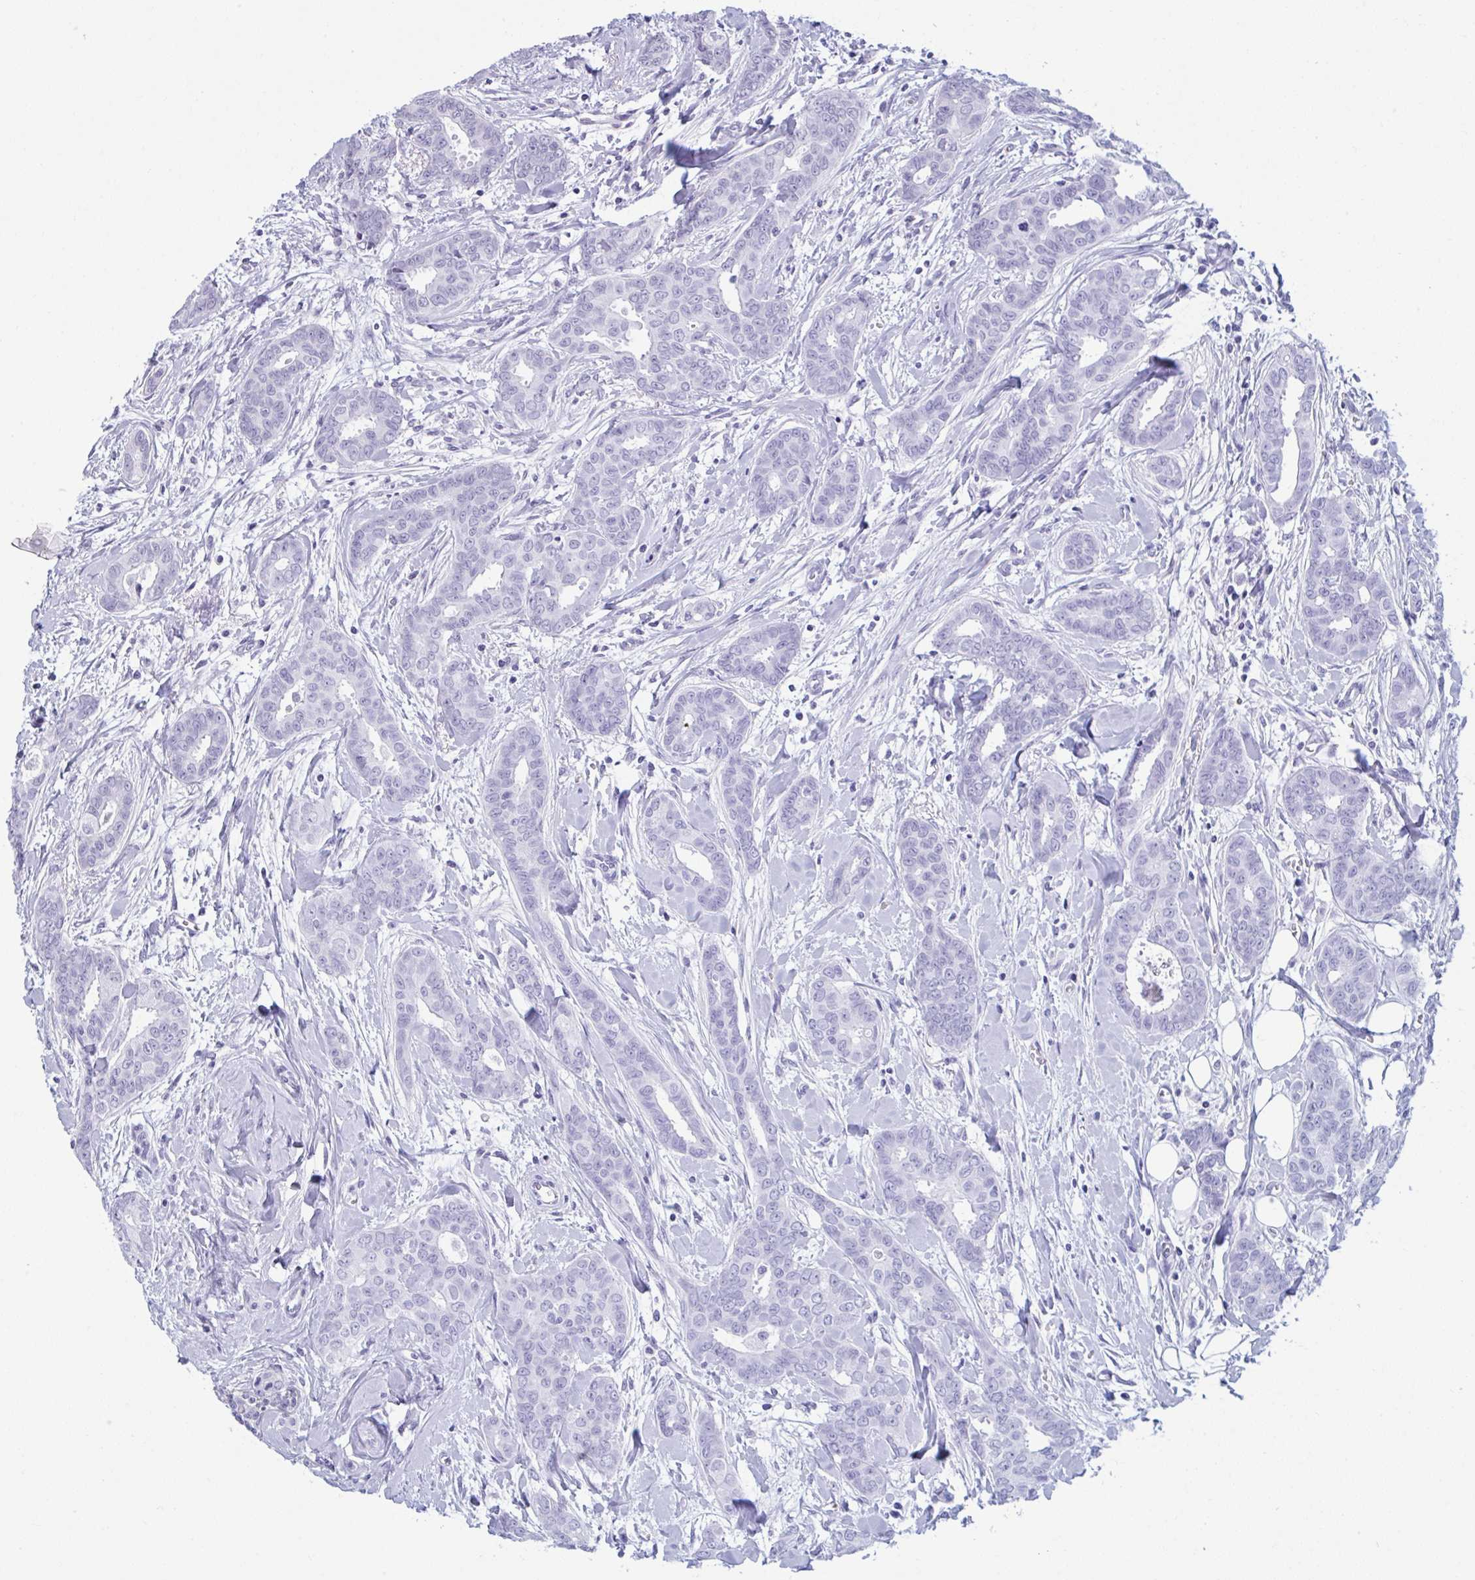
{"staining": {"intensity": "negative", "quantity": "none", "location": "none"}, "tissue": "breast cancer", "cell_type": "Tumor cells", "image_type": "cancer", "snomed": [{"axis": "morphology", "description": "Duct carcinoma"}, {"axis": "topography", "description": "Breast"}], "caption": "An IHC photomicrograph of breast intraductal carcinoma is shown. There is no staining in tumor cells of breast intraductal carcinoma.", "gene": "TBC1D4", "patient": {"sex": "female", "age": 45}}